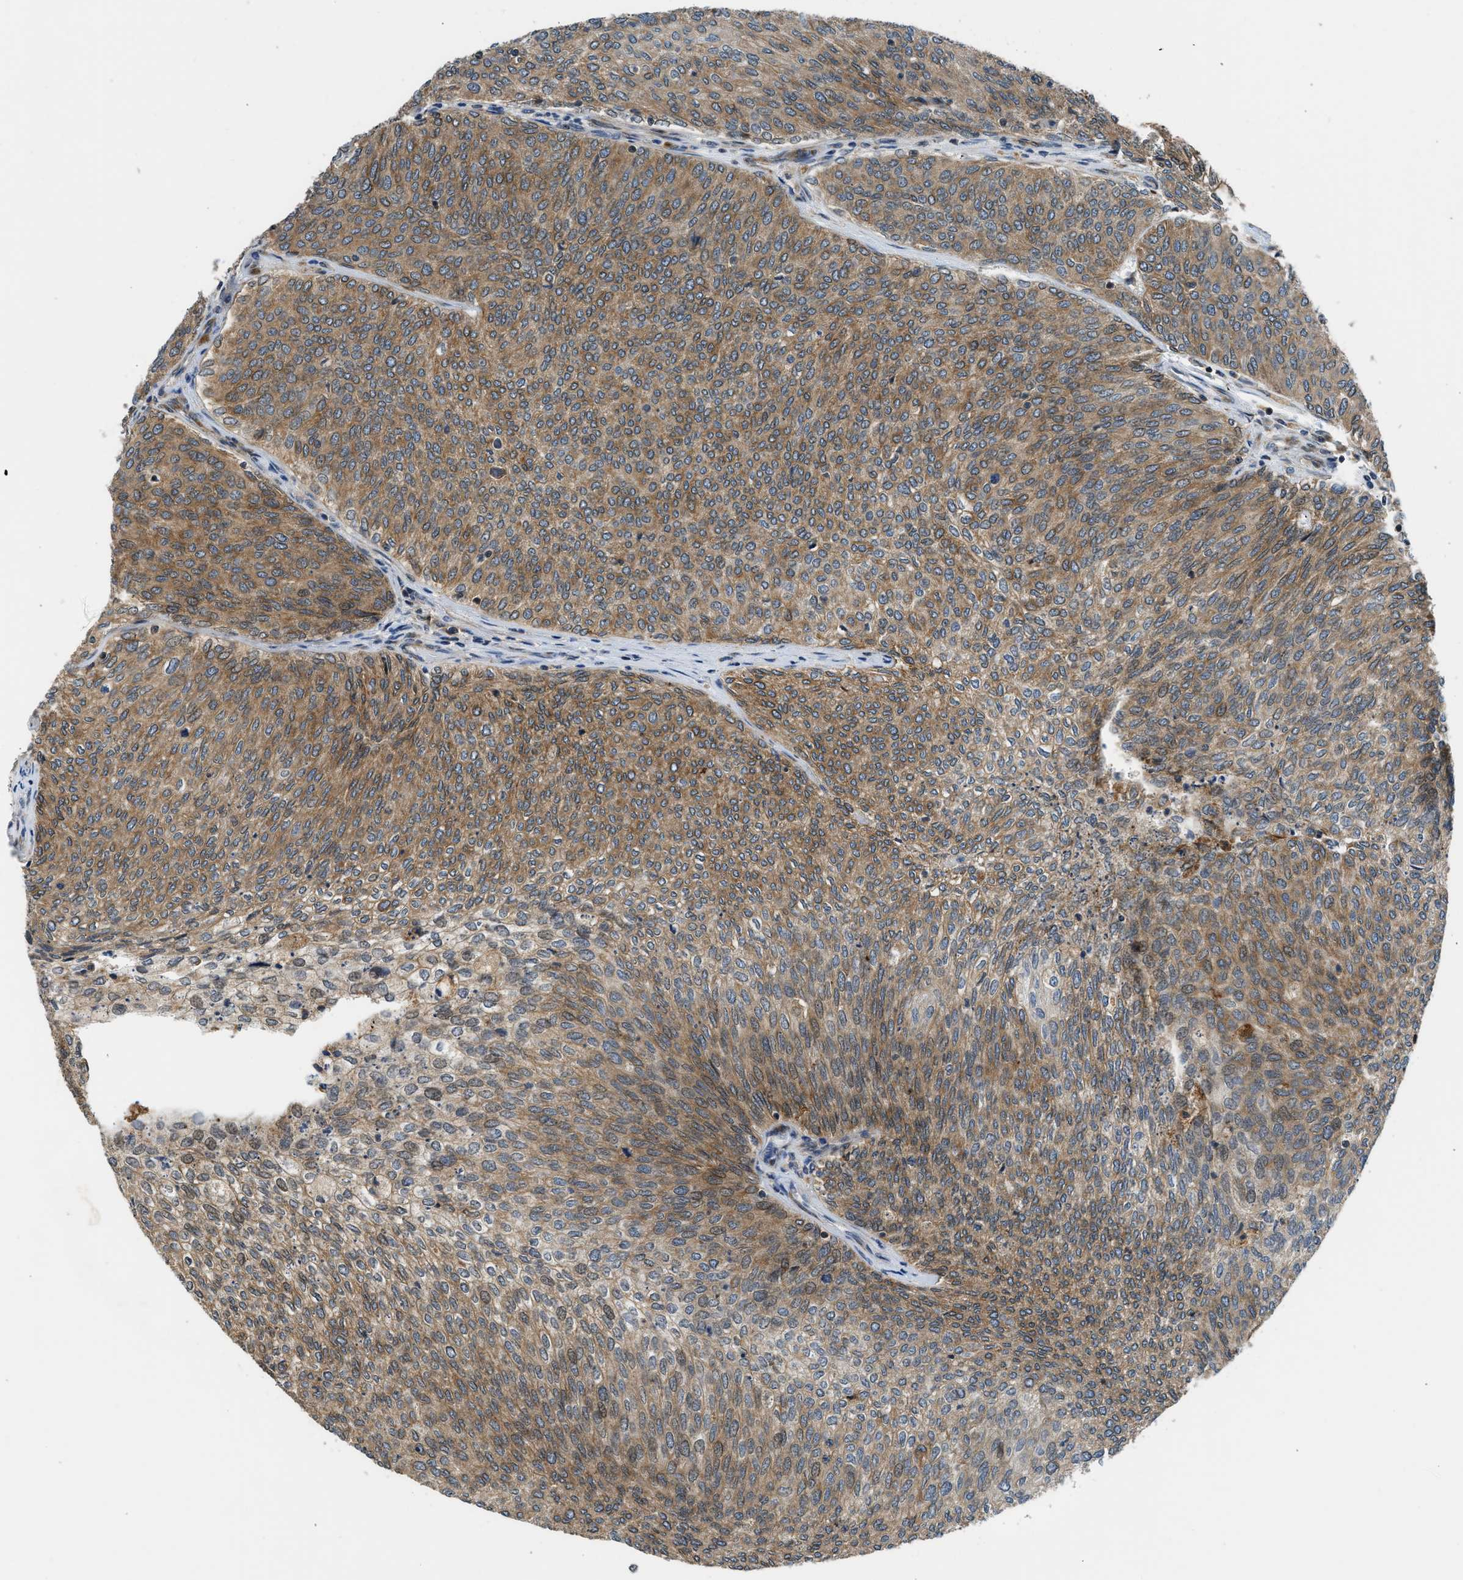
{"staining": {"intensity": "moderate", "quantity": ">75%", "location": "cytoplasmic/membranous"}, "tissue": "urothelial cancer", "cell_type": "Tumor cells", "image_type": "cancer", "snomed": [{"axis": "morphology", "description": "Urothelial carcinoma, Low grade"}, {"axis": "topography", "description": "Urinary bladder"}], "caption": "A micrograph showing moderate cytoplasmic/membranous positivity in approximately >75% of tumor cells in low-grade urothelial carcinoma, as visualized by brown immunohistochemical staining.", "gene": "RETREG3", "patient": {"sex": "female", "age": 79}}